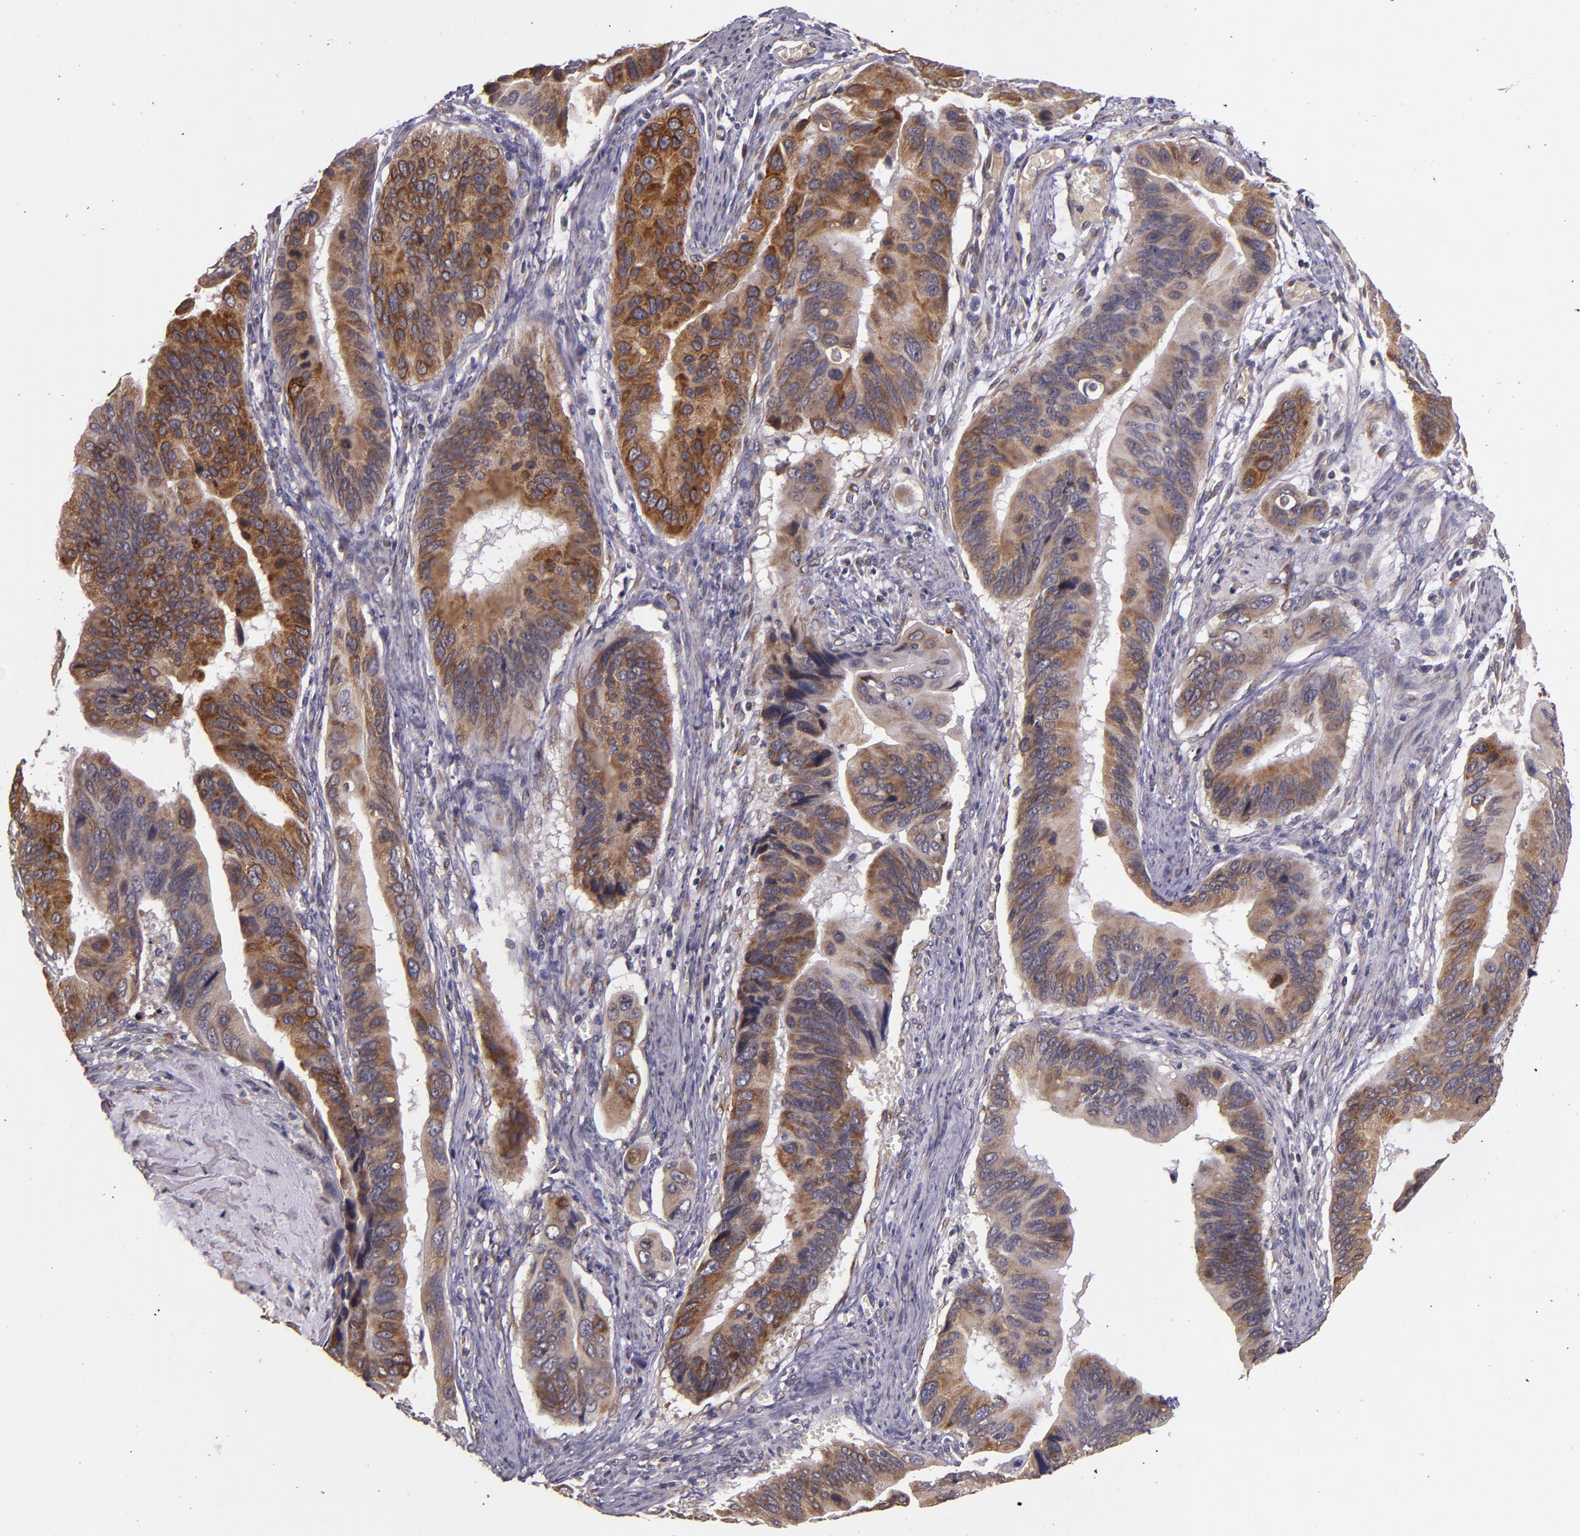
{"staining": {"intensity": "moderate", "quantity": ">75%", "location": "cytoplasmic/membranous"}, "tissue": "stomach cancer", "cell_type": "Tumor cells", "image_type": "cancer", "snomed": [{"axis": "morphology", "description": "Adenocarcinoma, NOS"}, {"axis": "topography", "description": "Stomach, upper"}], "caption": "This photomicrograph exhibits stomach adenocarcinoma stained with IHC to label a protein in brown. The cytoplasmic/membranous of tumor cells show moderate positivity for the protein. Nuclei are counter-stained blue.", "gene": "PRAF2", "patient": {"sex": "male", "age": 80}}